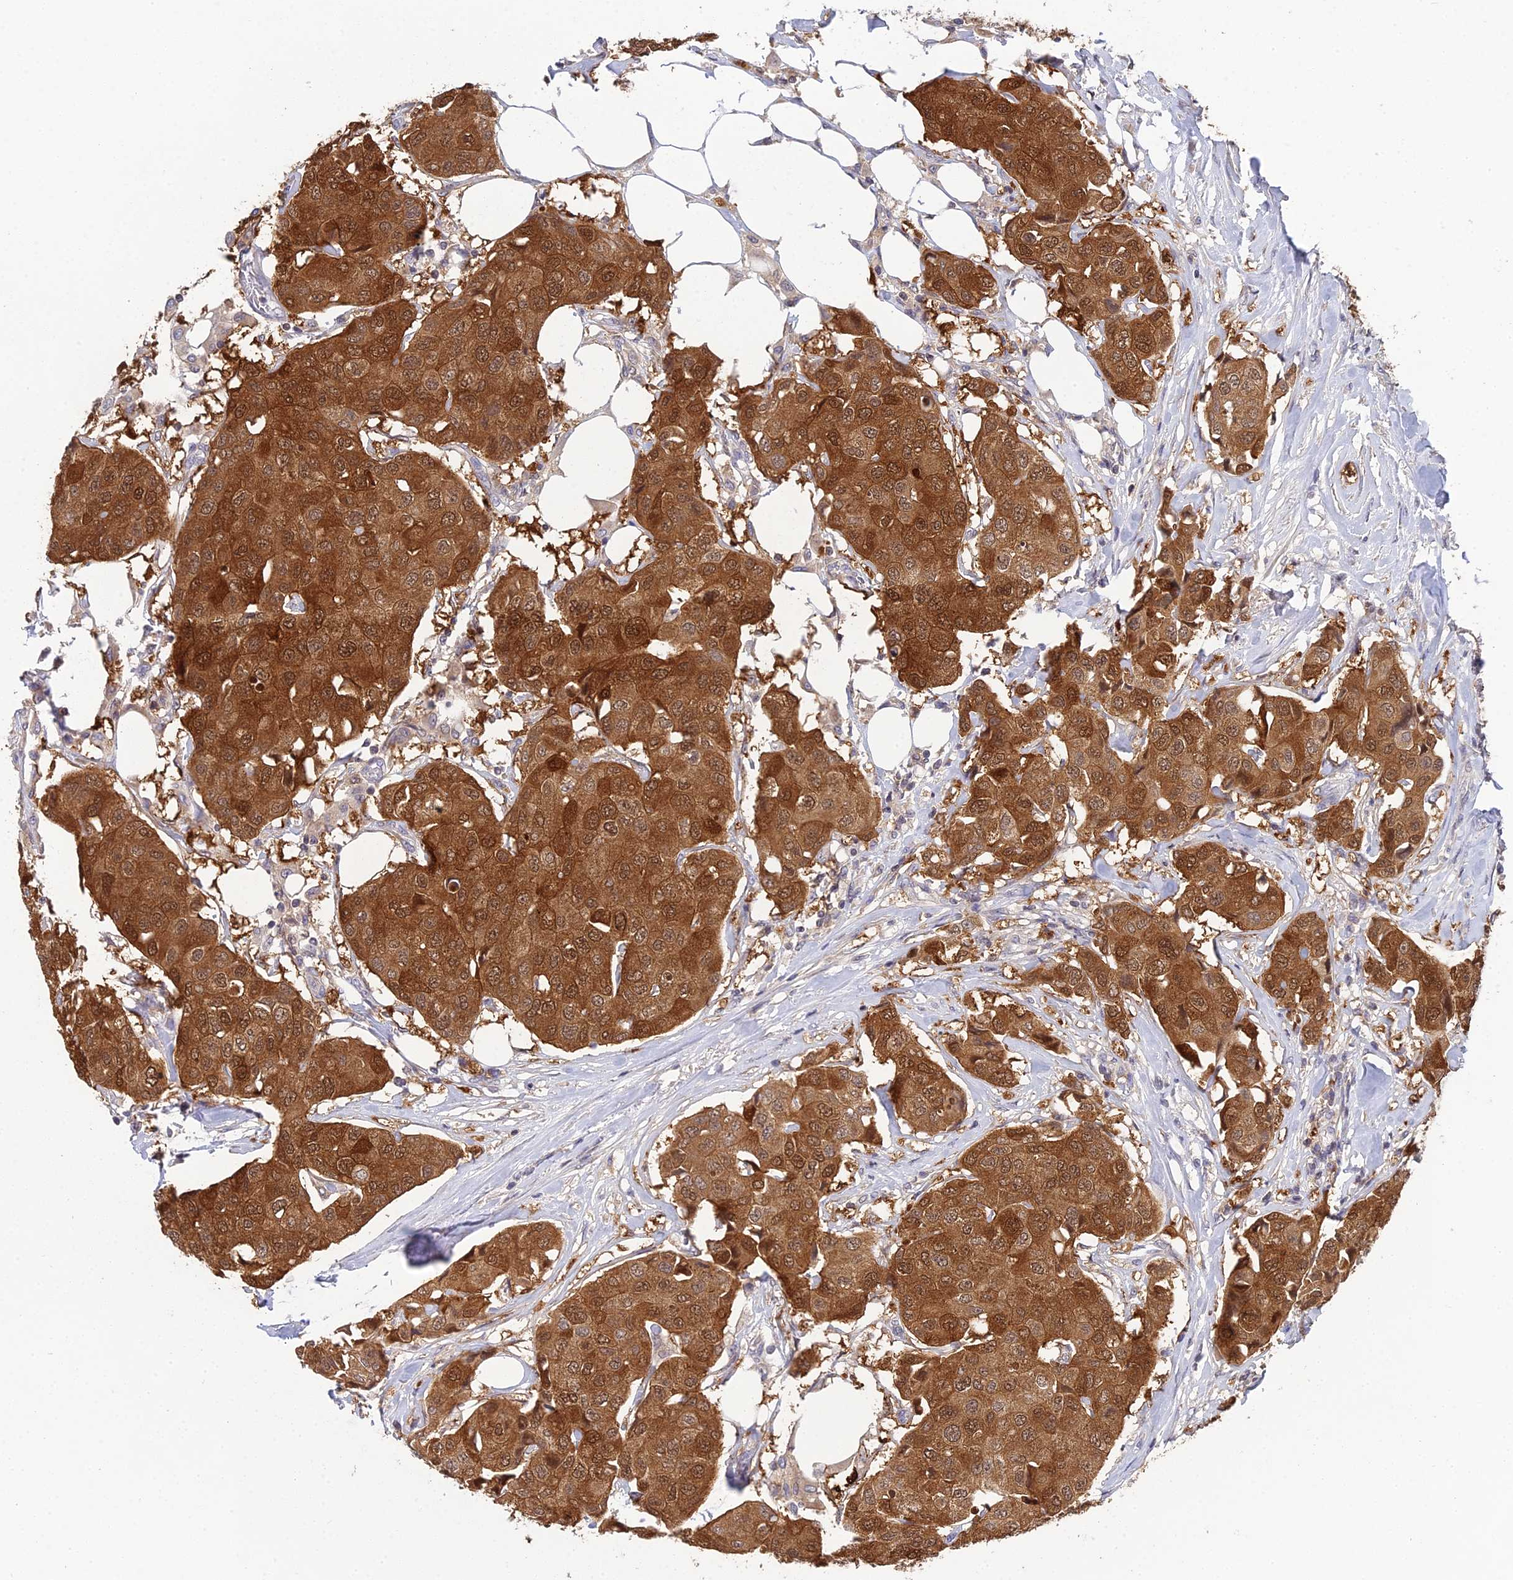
{"staining": {"intensity": "strong", "quantity": ">75%", "location": "cytoplasmic/membranous,nuclear"}, "tissue": "breast cancer", "cell_type": "Tumor cells", "image_type": "cancer", "snomed": [{"axis": "morphology", "description": "Duct carcinoma"}, {"axis": "topography", "description": "Breast"}], "caption": "The image shows immunohistochemical staining of breast cancer (invasive ductal carcinoma). There is strong cytoplasmic/membranous and nuclear staining is appreciated in approximately >75% of tumor cells.", "gene": "ELOA2", "patient": {"sex": "female", "age": 80}}